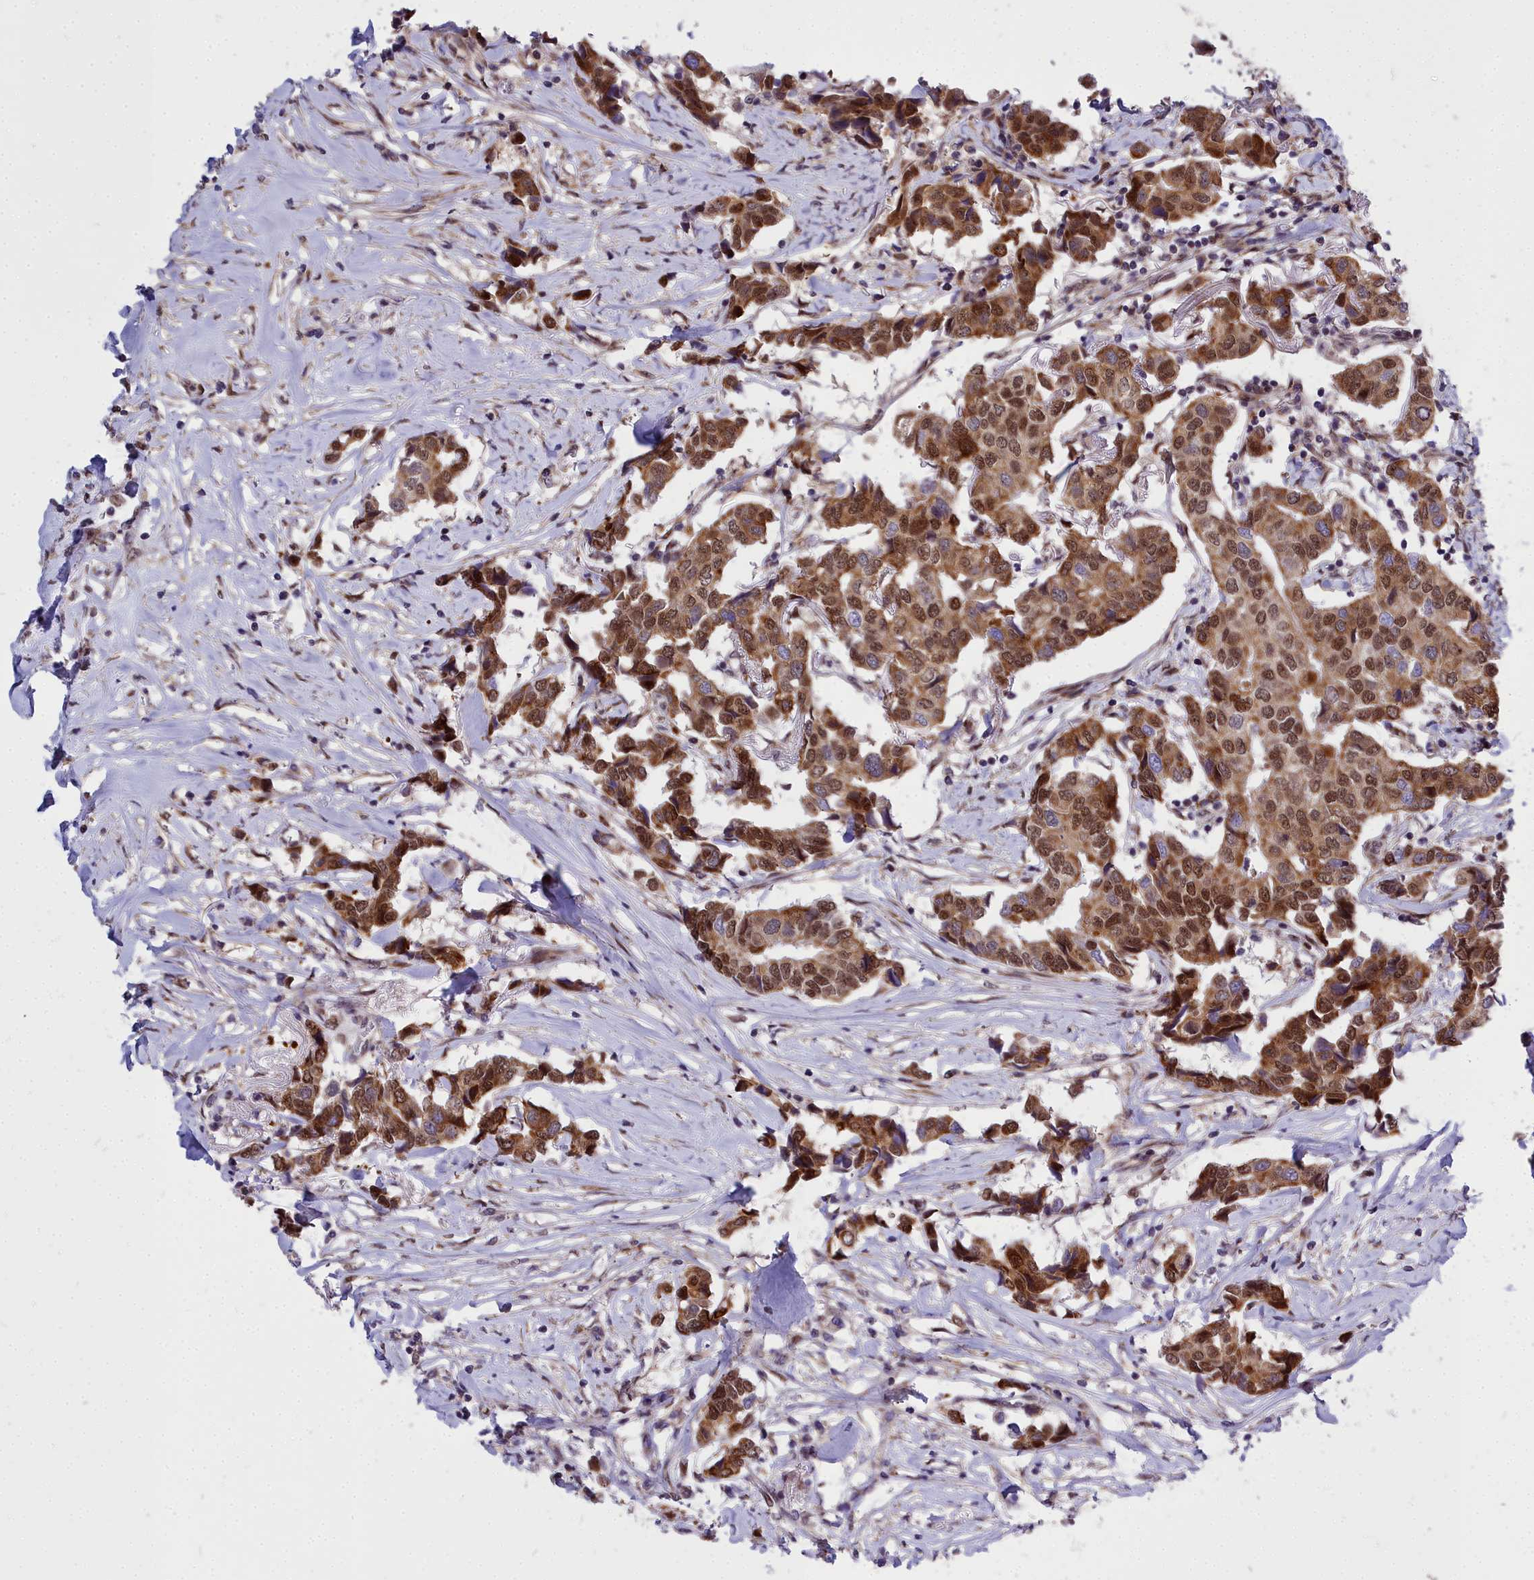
{"staining": {"intensity": "strong", "quantity": ">75%", "location": "cytoplasmic/membranous,nuclear"}, "tissue": "breast cancer", "cell_type": "Tumor cells", "image_type": "cancer", "snomed": [{"axis": "morphology", "description": "Duct carcinoma"}, {"axis": "topography", "description": "Breast"}], "caption": "The immunohistochemical stain shows strong cytoplasmic/membranous and nuclear positivity in tumor cells of breast cancer (invasive ductal carcinoma) tissue.", "gene": "ABCB8", "patient": {"sex": "female", "age": 80}}